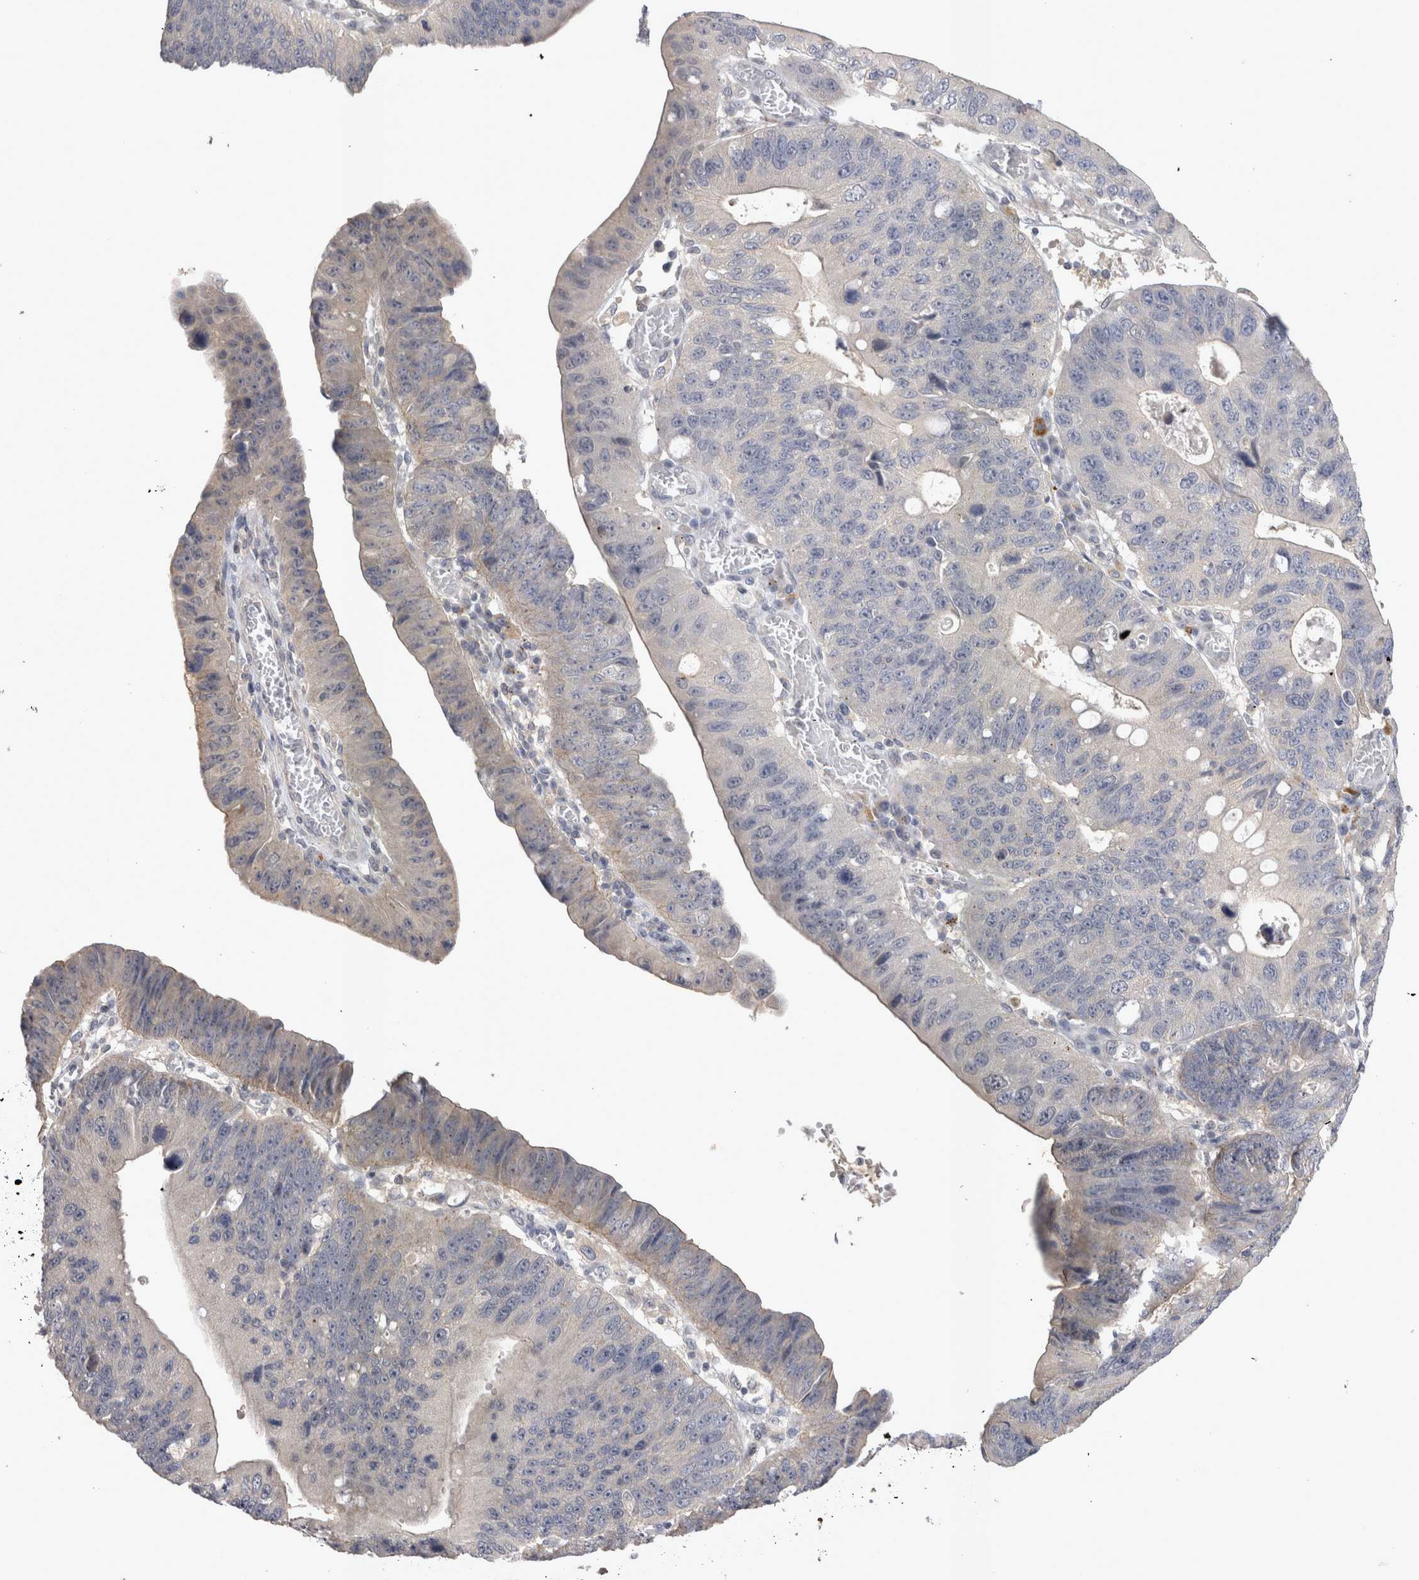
{"staining": {"intensity": "negative", "quantity": "none", "location": "none"}, "tissue": "stomach cancer", "cell_type": "Tumor cells", "image_type": "cancer", "snomed": [{"axis": "morphology", "description": "Adenocarcinoma, NOS"}, {"axis": "topography", "description": "Stomach"}], "caption": "IHC micrograph of neoplastic tissue: stomach cancer stained with DAB (3,3'-diaminobenzidine) reveals no significant protein expression in tumor cells.", "gene": "CTBS", "patient": {"sex": "male", "age": 59}}